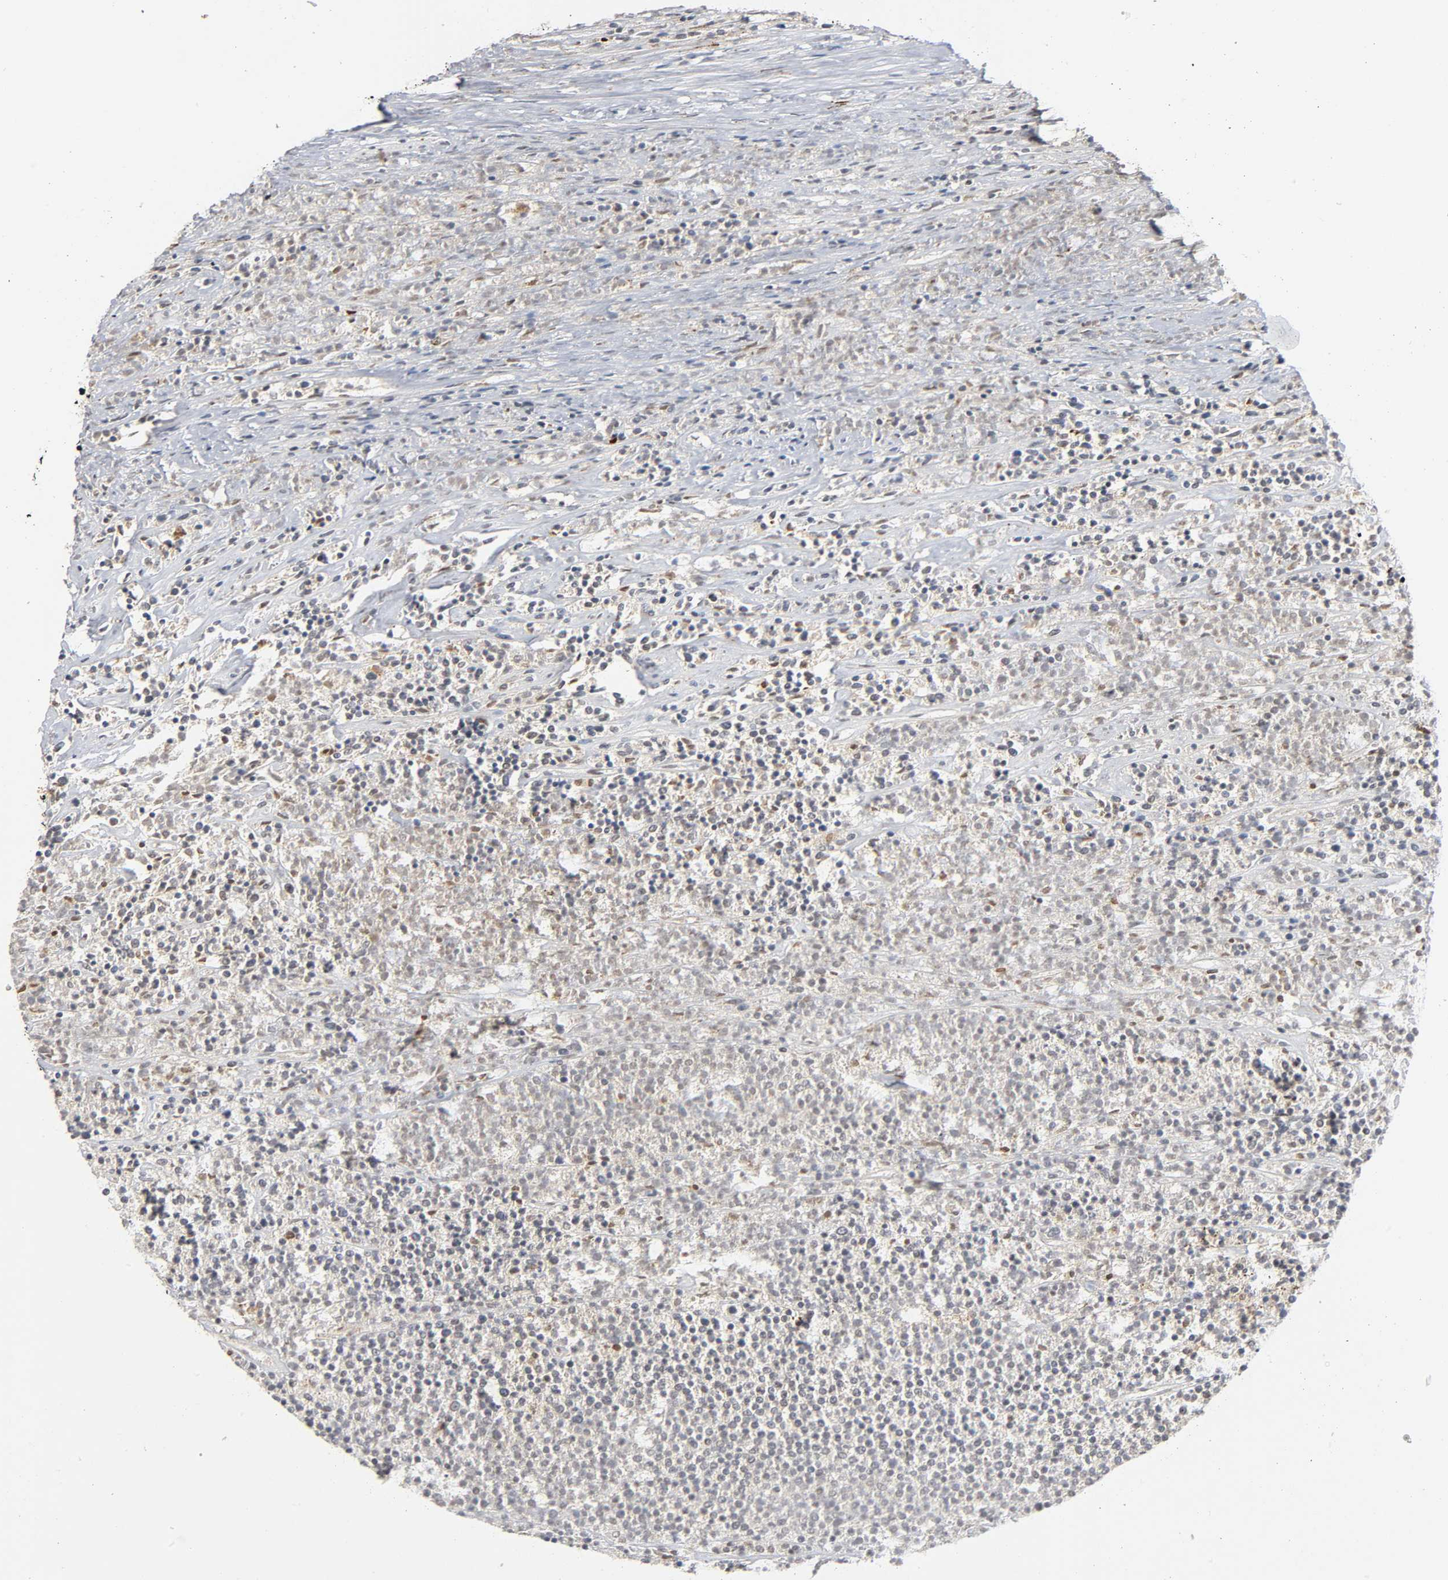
{"staining": {"intensity": "weak", "quantity": "<25%", "location": "nuclear"}, "tissue": "lymphoma", "cell_type": "Tumor cells", "image_type": "cancer", "snomed": [{"axis": "morphology", "description": "Malignant lymphoma, non-Hodgkin's type, High grade"}, {"axis": "topography", "description": "Lymph node"}], "caption": "This is an immunohistochemistry (IHC) histopathology image of high-grade malignant lymphoma, non-Hodgkin's type. There is no positivity in tumor cells.", "gene": "KAT2B", "patient": {"sex": "female", "age": 73}}